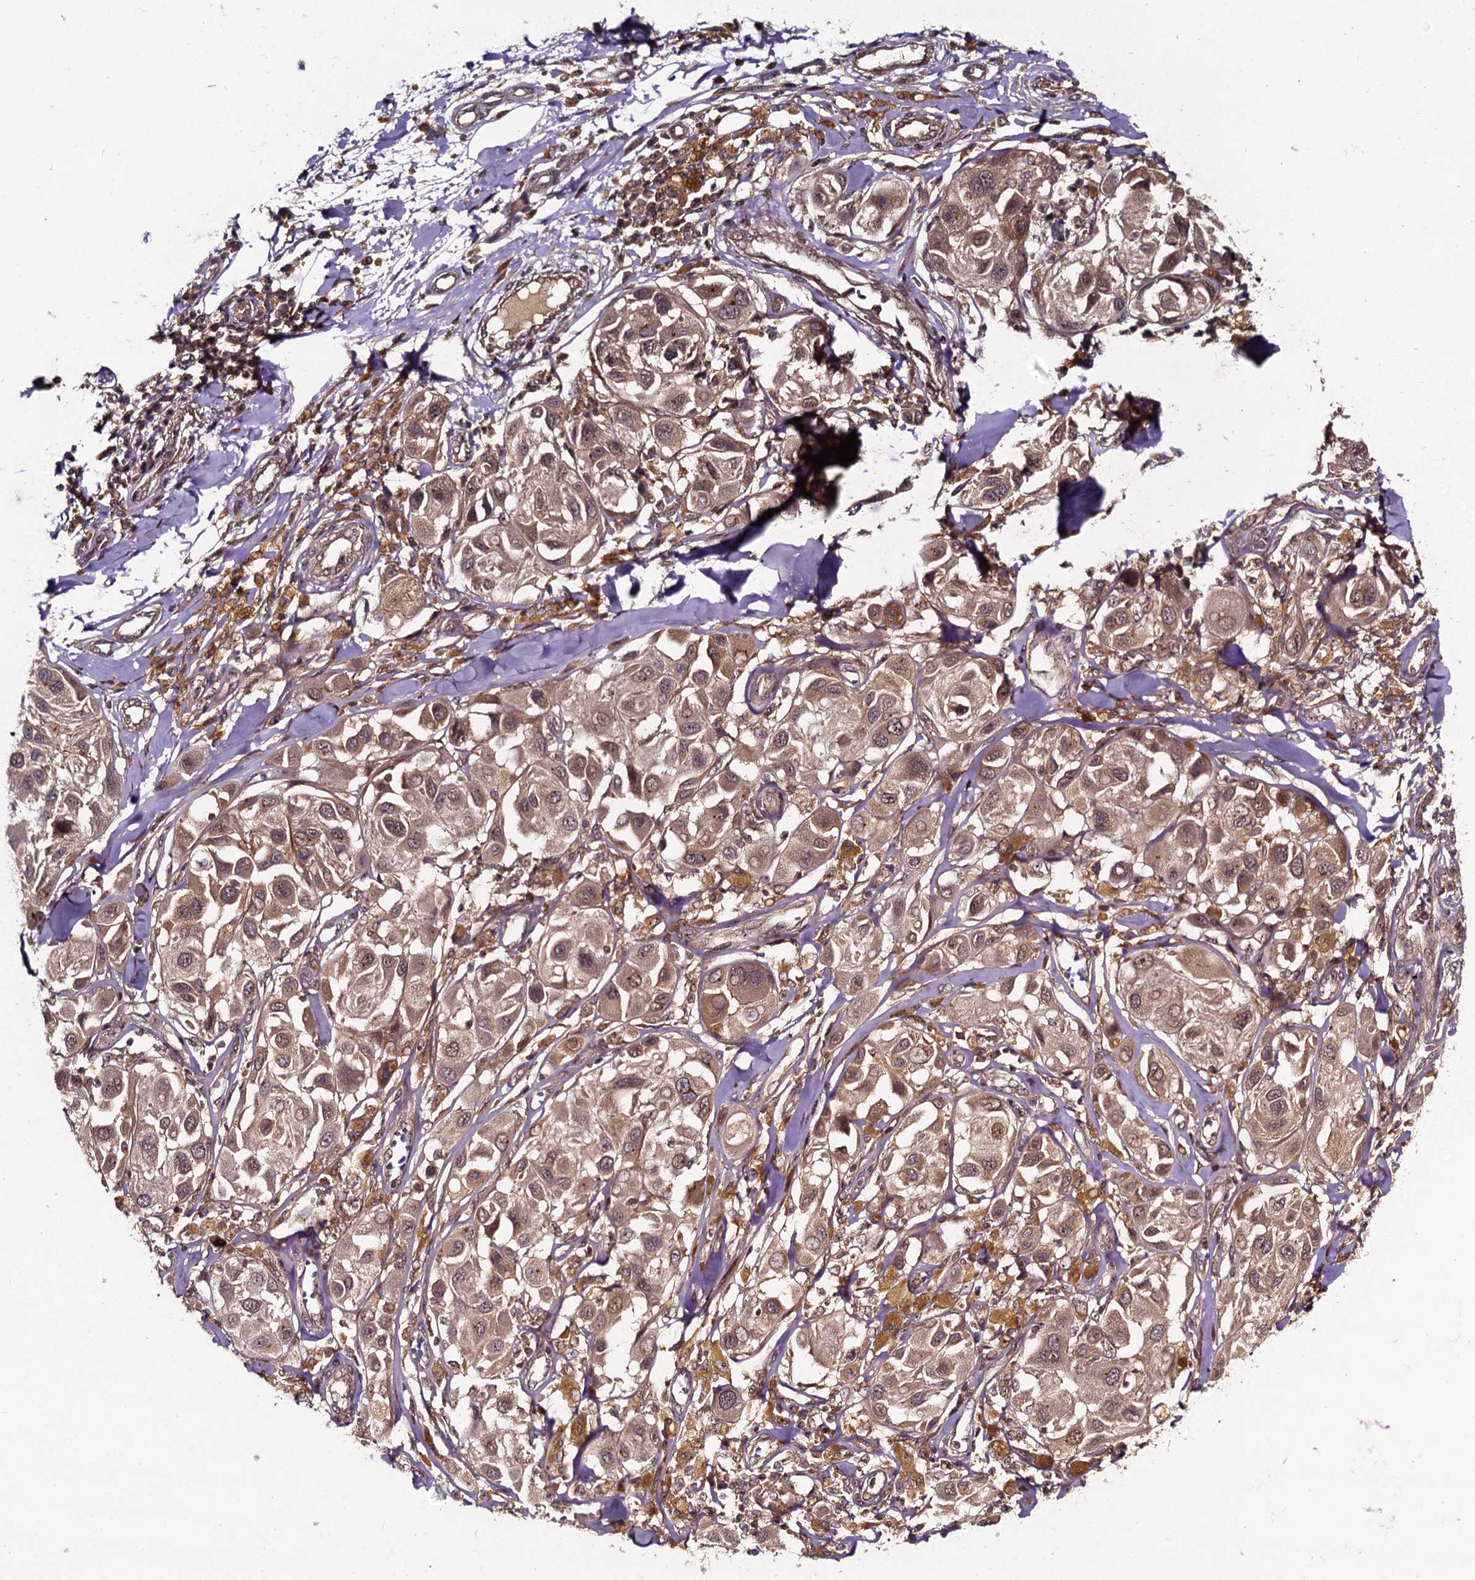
{"staining": {"intensity": "moderate", "quantity": ">75%", "location": "cytoplasmic/membranous,nuclear"}, "tissue": "melanoma", "cell_type": "Tumor cells", "image_type": "cancer", "snomed": [{"axis": "morphology", "description": "Malignant melanoma, Metastatic site"}, {"axis": "topography", "description": "Skin"}], "caption": "An immunohistochemistry (IHC) micrograph of neoplastic tissue is shown. Protein staining in brown labels moderate cytoplasmic/membranous and nuclear positivity in malignant melanoma (metastatic site) within tumor cells.", "gene": "KXD1", "patient": {"sex": "male", "age": 41}}